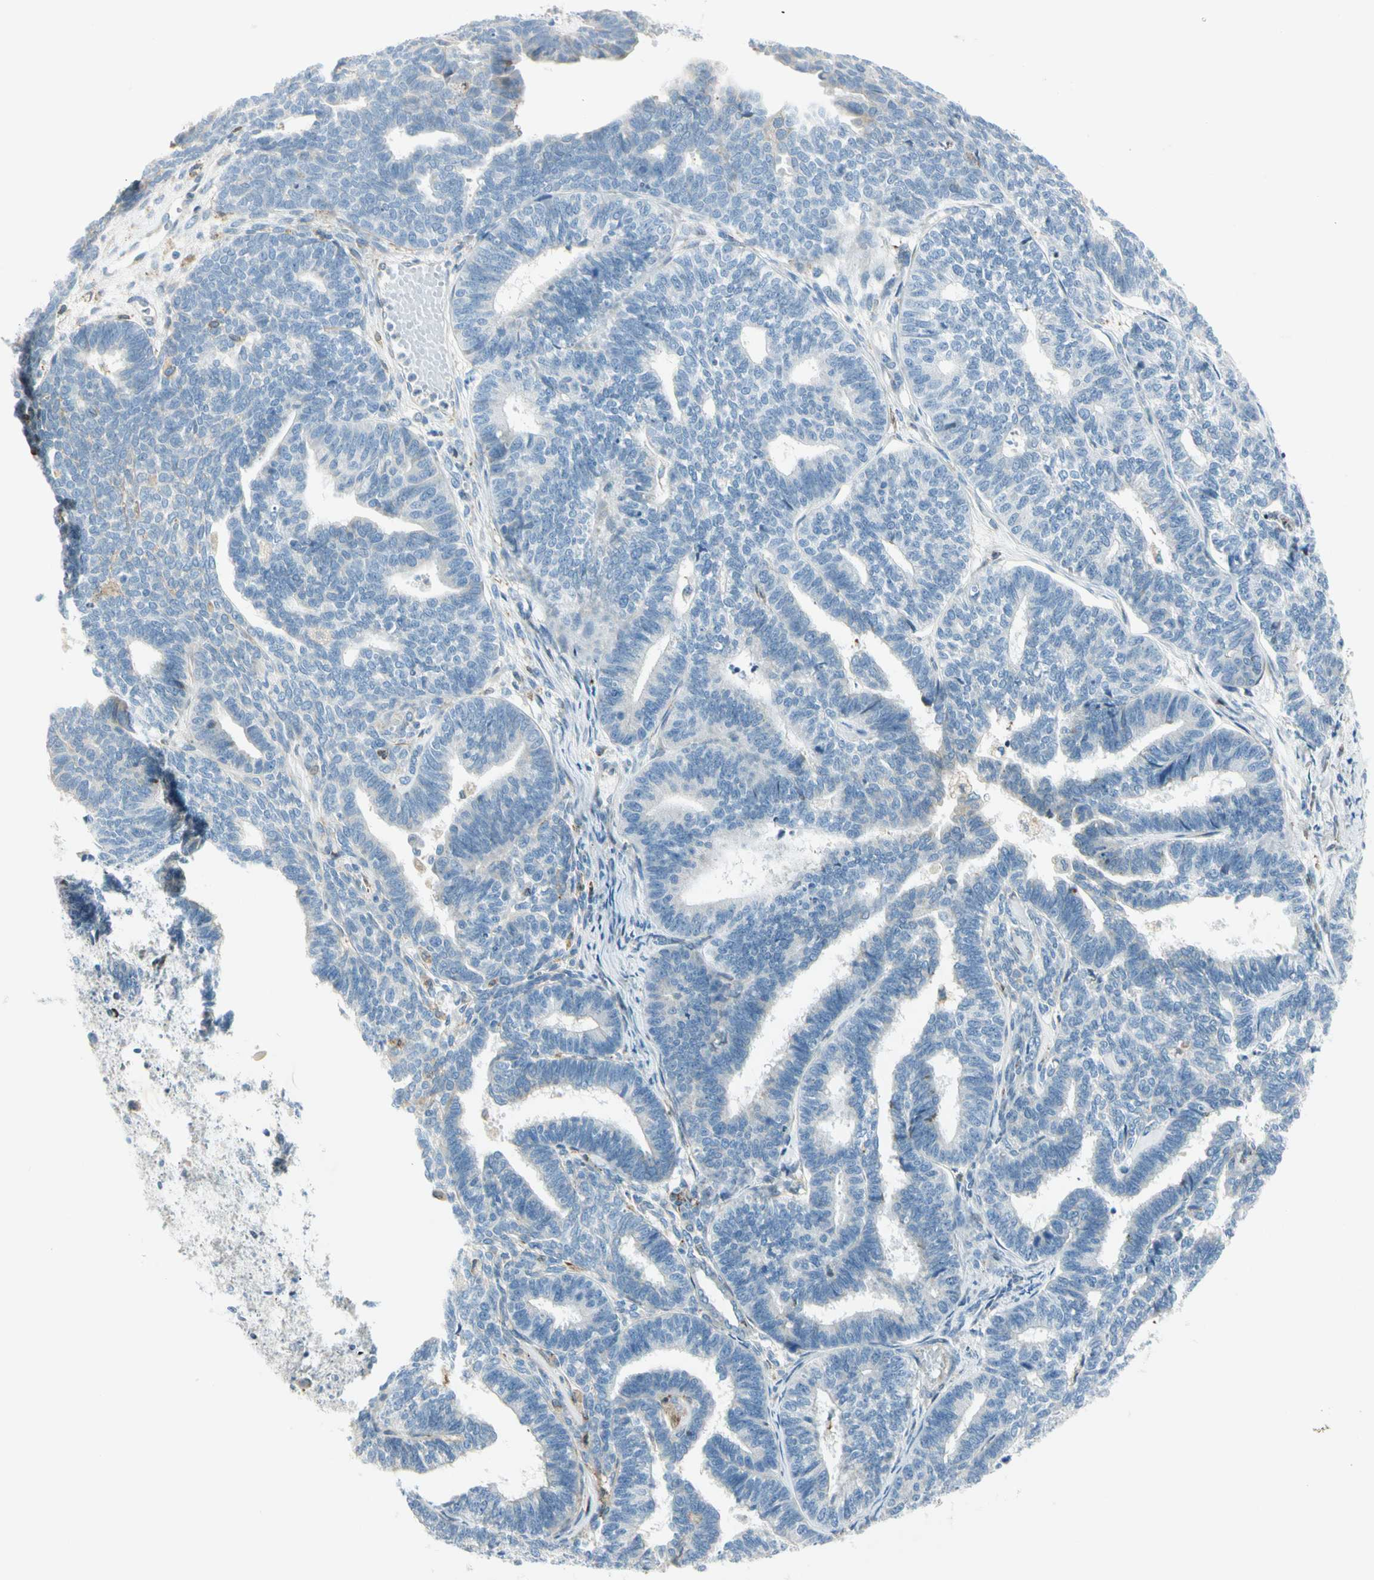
{"staining": {"intensity": "negative", "quantity": "none", "location": "none"}, "tissue": "endometrial cancer", "cell_type": "Tumor cells", "image_type": "cancer", "snomed": [{"axis": "morphology", "description": "Adenocarcinoma, NOS"}, {"axis": "topography", "description": "Endometrium"}], "caption": "High power microscopy photomicrograph of an IHC image of endometrial cancer, revealing no significant staining in tumor cells. (Stains: DAB immunohistochemistry with hematoxylin counter stain, Microscopy: brightfield microscopy at high magnification).", "gene": "TNFSF11", "patient": {"sex": "female", "age": 70}}